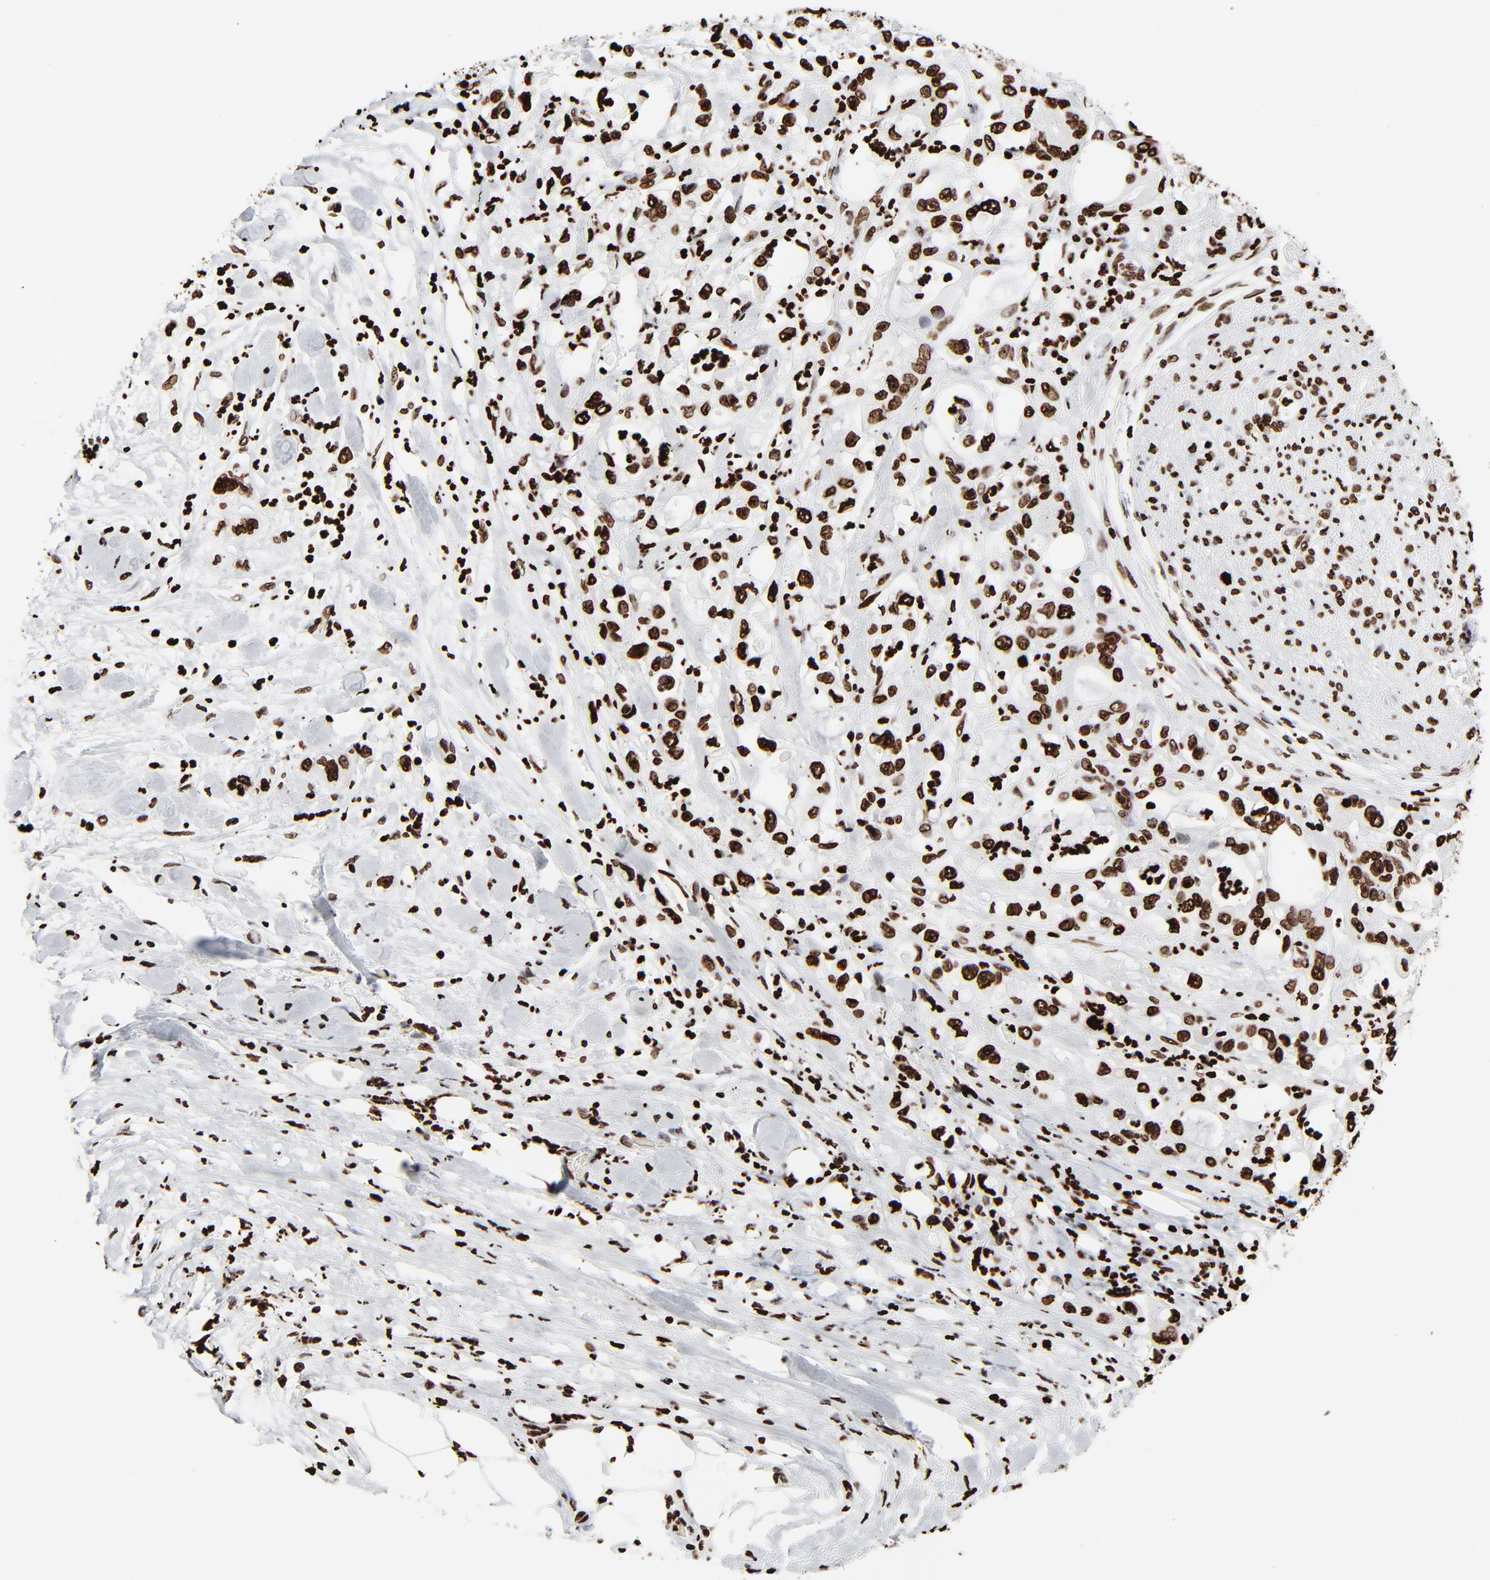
{"staining": {"intensity": "strong", "quantity": ">75%", "location": "nuclear"}, "tissue": "pancreatic cancer", "cell_type": "Tumor cells", "image_type": "cancer", "snomed": [{"axis": "morphology", "description": "Adenocarcinoma, NOS"}, {"axis": "topography", "description": "Pancreas"}], "caption": "The histopathology image shows staining of pancreatic adenocarcinoma, revealing strong nuclear protein staining (brown color) within tumor cells. The staining was performed using DAB, with brown indicating positive protein expression. Nuclei are stained blue with hematoxylin.", "gene": "H3-4", "patient": {"sex": "male", "age": 70}}